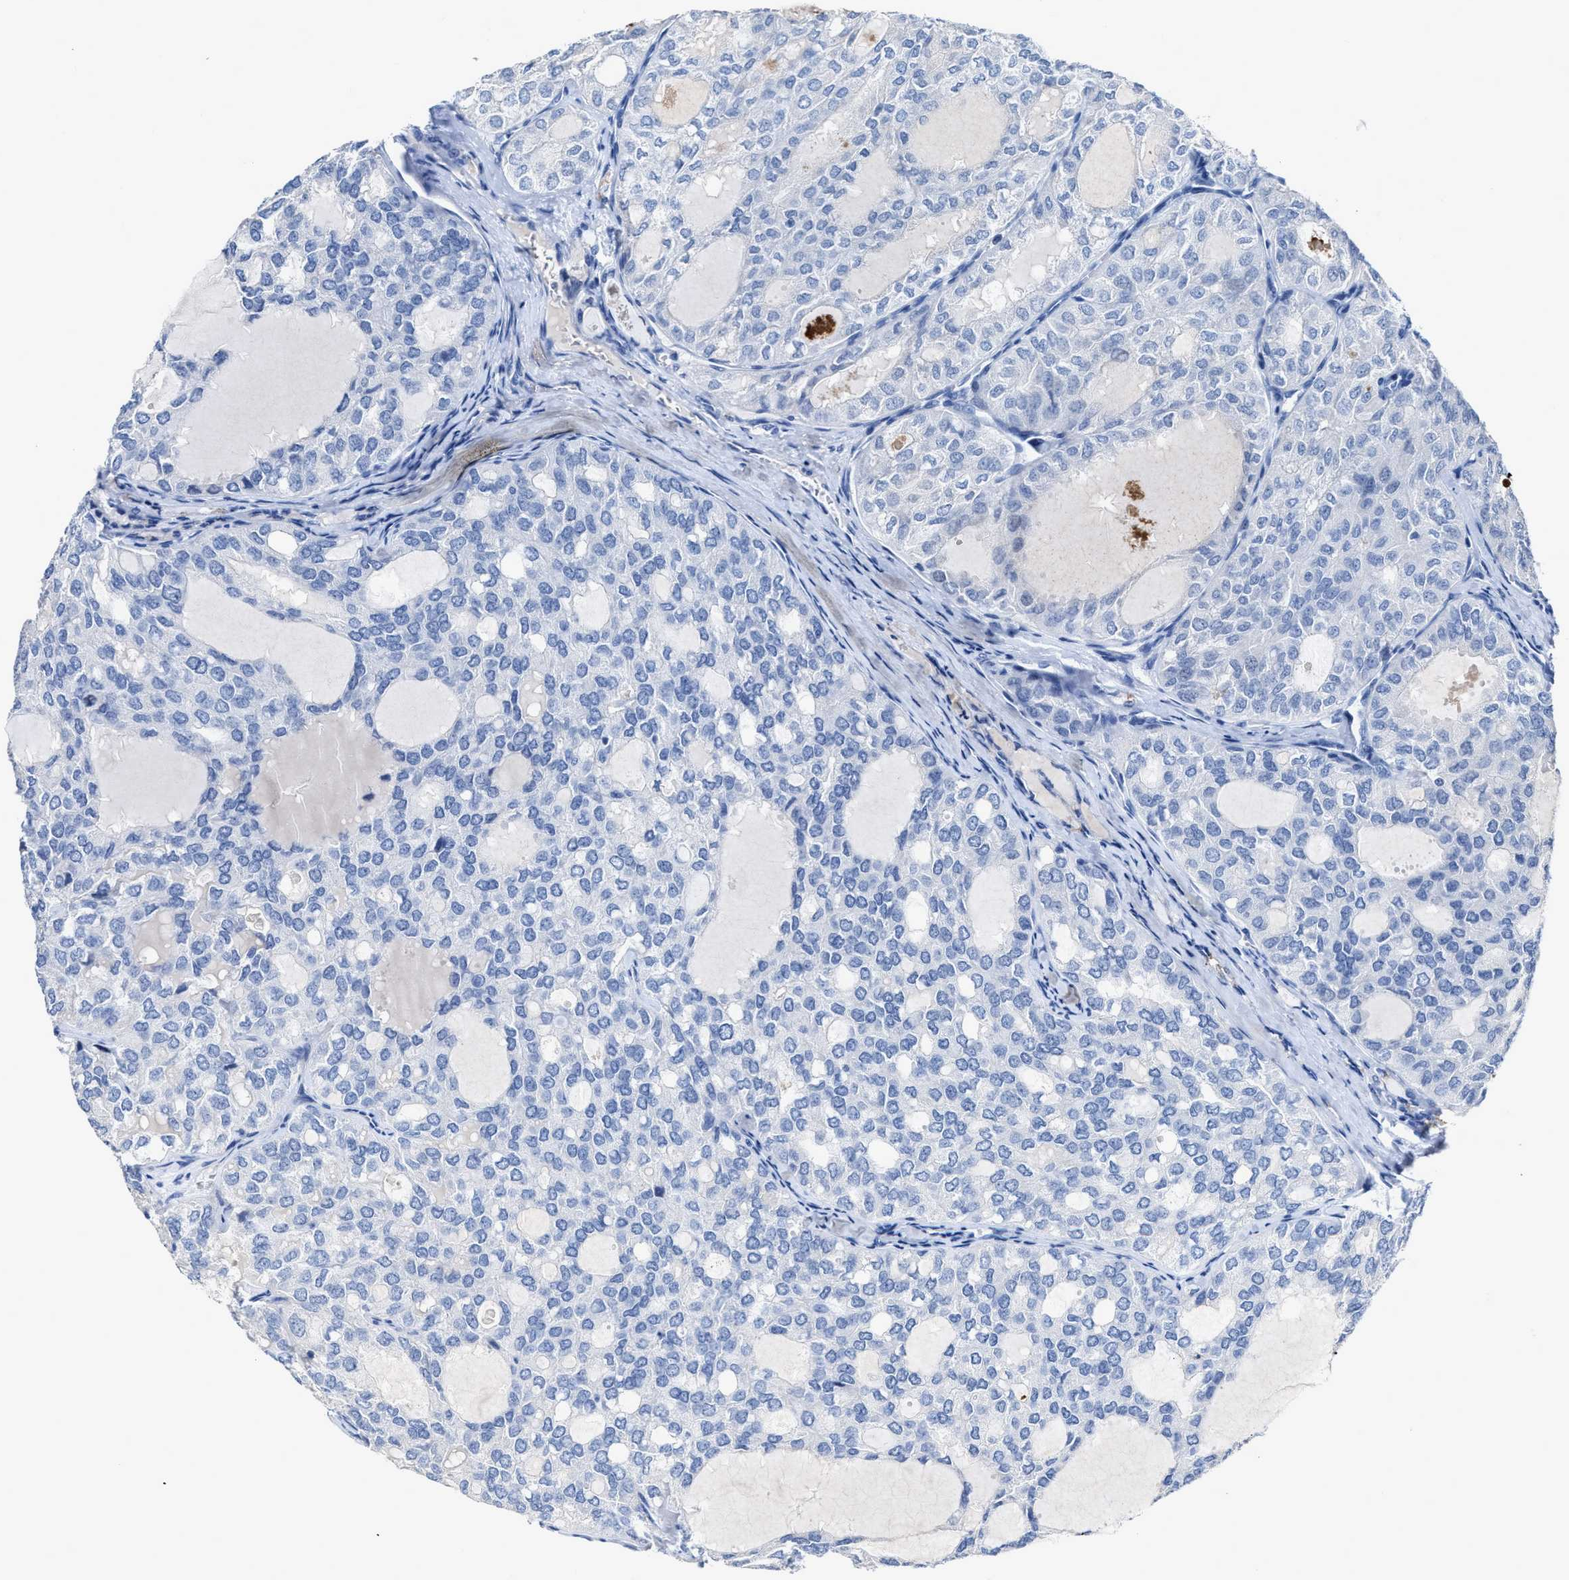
{"staining": {"intensity": "negative", "quantity": "none", "location": "none"}, "tissue": "thyroid cancer", "cell_type": "Tumor cells", "image_type": "cancer", "snomed": [{"axis": "morphology", "description": "Follicular adenoma carcinoma, NOS"}, {"axis": "topography", "description": "Thyroid gland"}], "caption": "This is an immunohistochemistry image of thyroid follicular adenoma carcinoma. There is no staining in tumor cells.", "gene": "CEACAM5", "patient": {"sex": "male", "age": 75}}